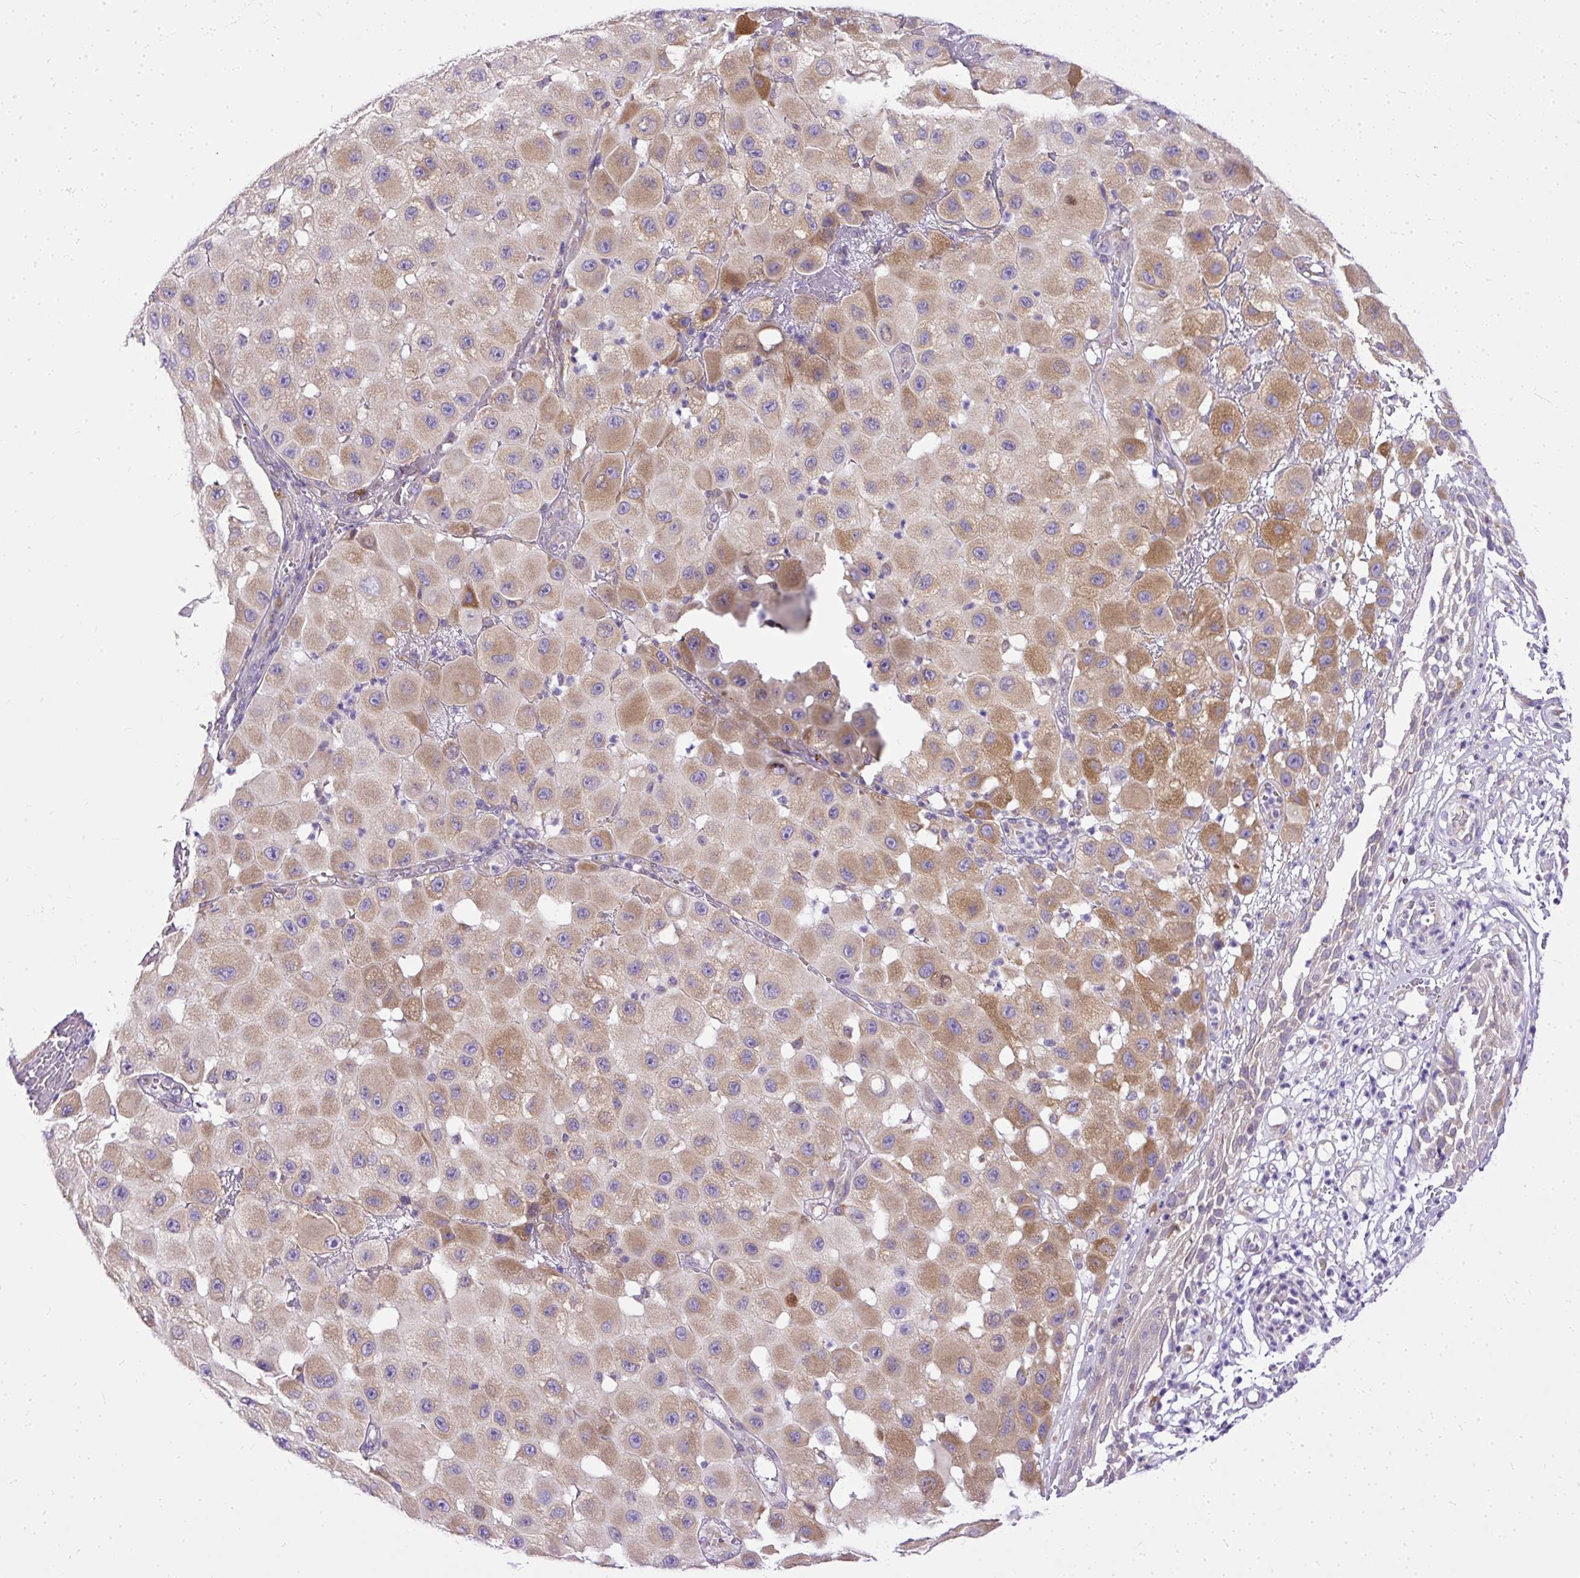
{"staining": {"intensity": "moderate", "quantity": "25%-75%", "location": "cytoplasmic/membranous"}, "tissue": "melanoma", "cell_type": "Tumor cells", "image_type": "cancer", "snomed": [{"axis": "morphology", "description": "Malignant melanoma, NOS"}, {"axis": "topography", "description": "Skin"}], "caption": "Melanoma stained with immunohistochemistry (IHC) displays moderate cytoplasmic/membranous expression in about 25%-75% of tumor cells.", "gene": "AMFR", "patient": {"sex": "female", "age": 81}}